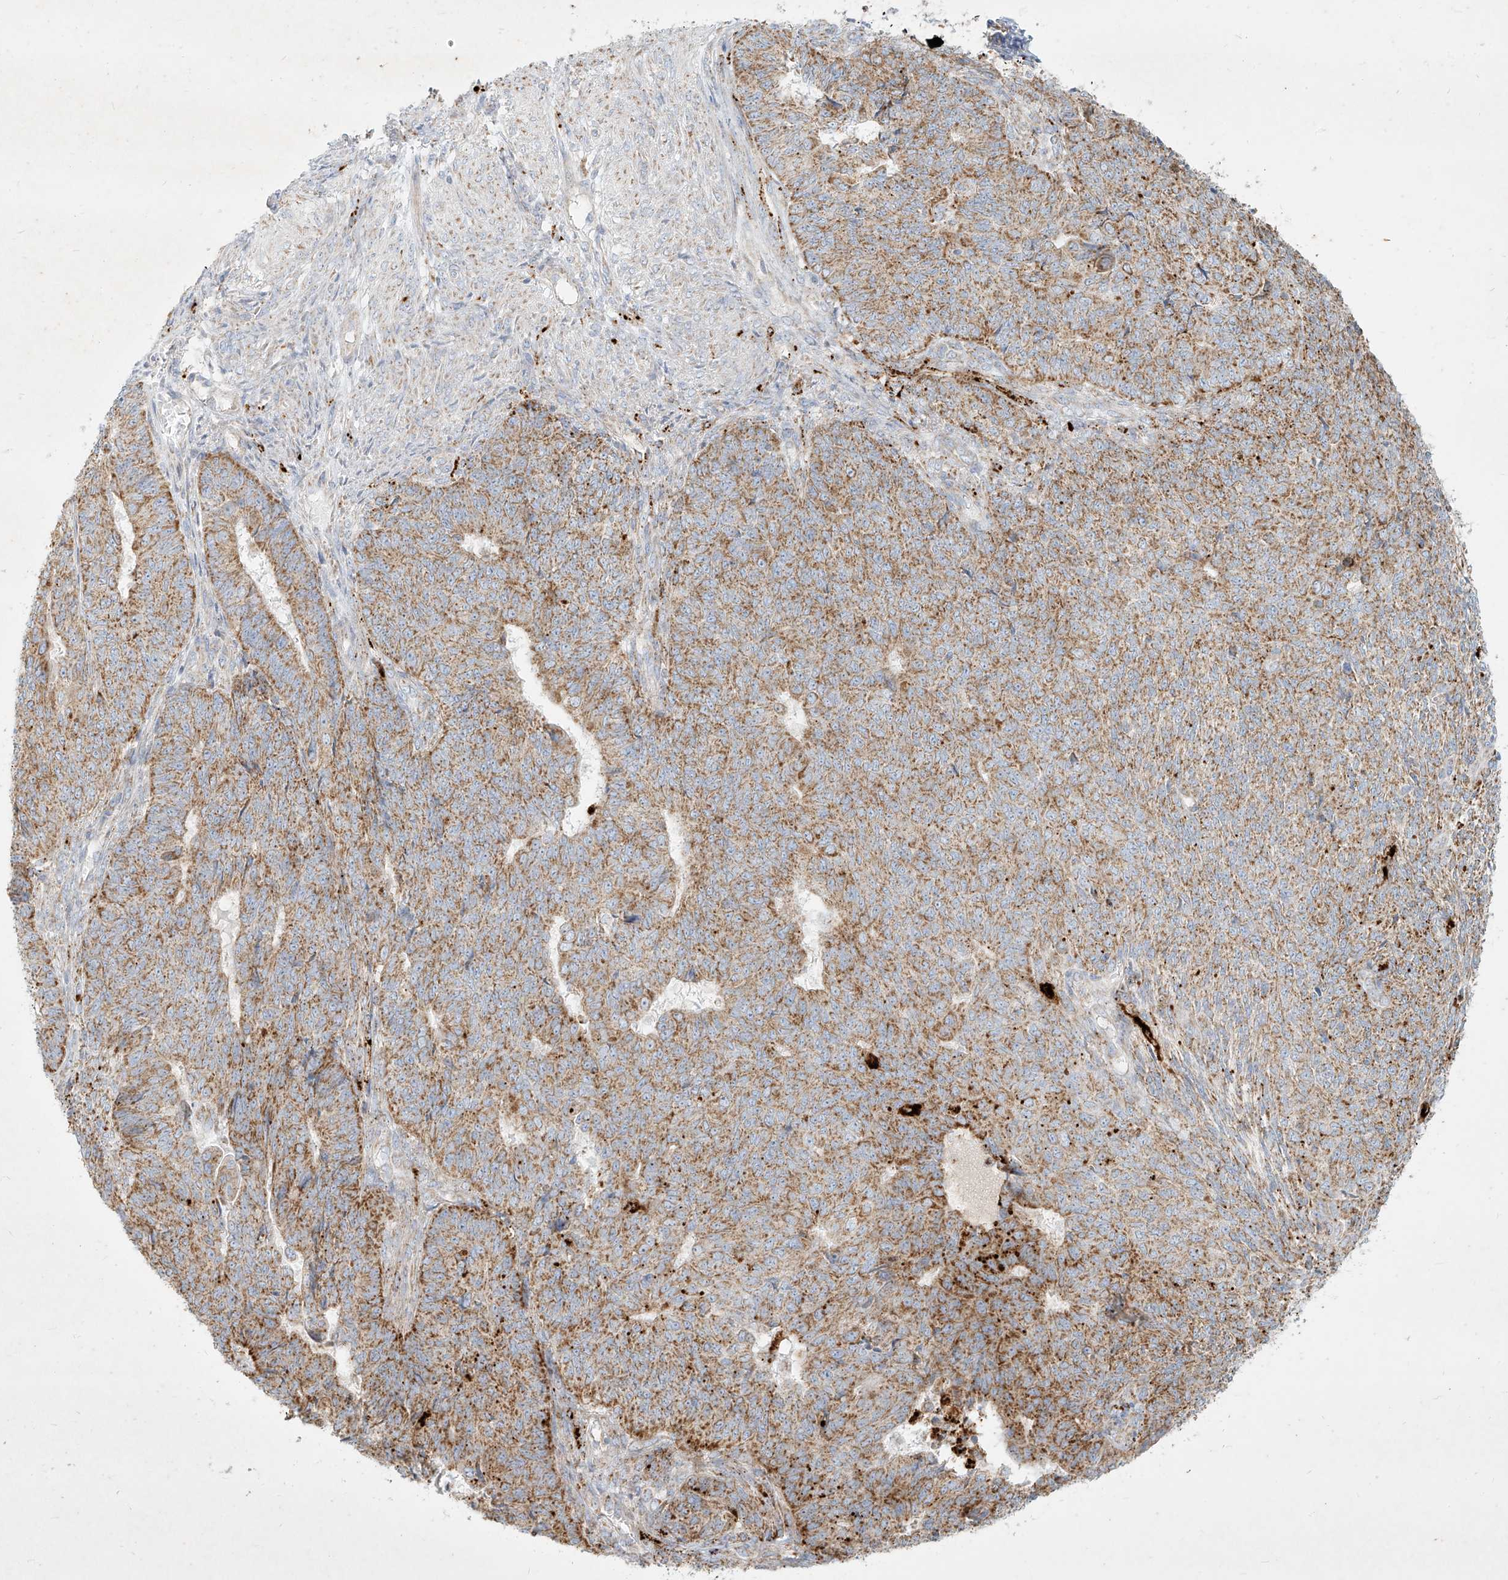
{"staining": {"intensity": "moderate", "quantity": ">75%", "location": "cytoplasmic/membranous"}, "tissue": "endometrial cancer", "cell_type": "Tumor cells", "image_type": "cancer", "snomed": [{"axis": "morphology", "description": "Adenocarcinoma, NOS"}, {"axis": "topography", "description": "Endometrium"}], "caption": "There is medium levels of moderate cytoplasmic/membranous staining in tumor cells of endometrial adenocarcinoma, as demonstrated by immunohistochemical staining (brown color).", "gene": "MTX2", "patient": {"sex": "female", "age": 32}}